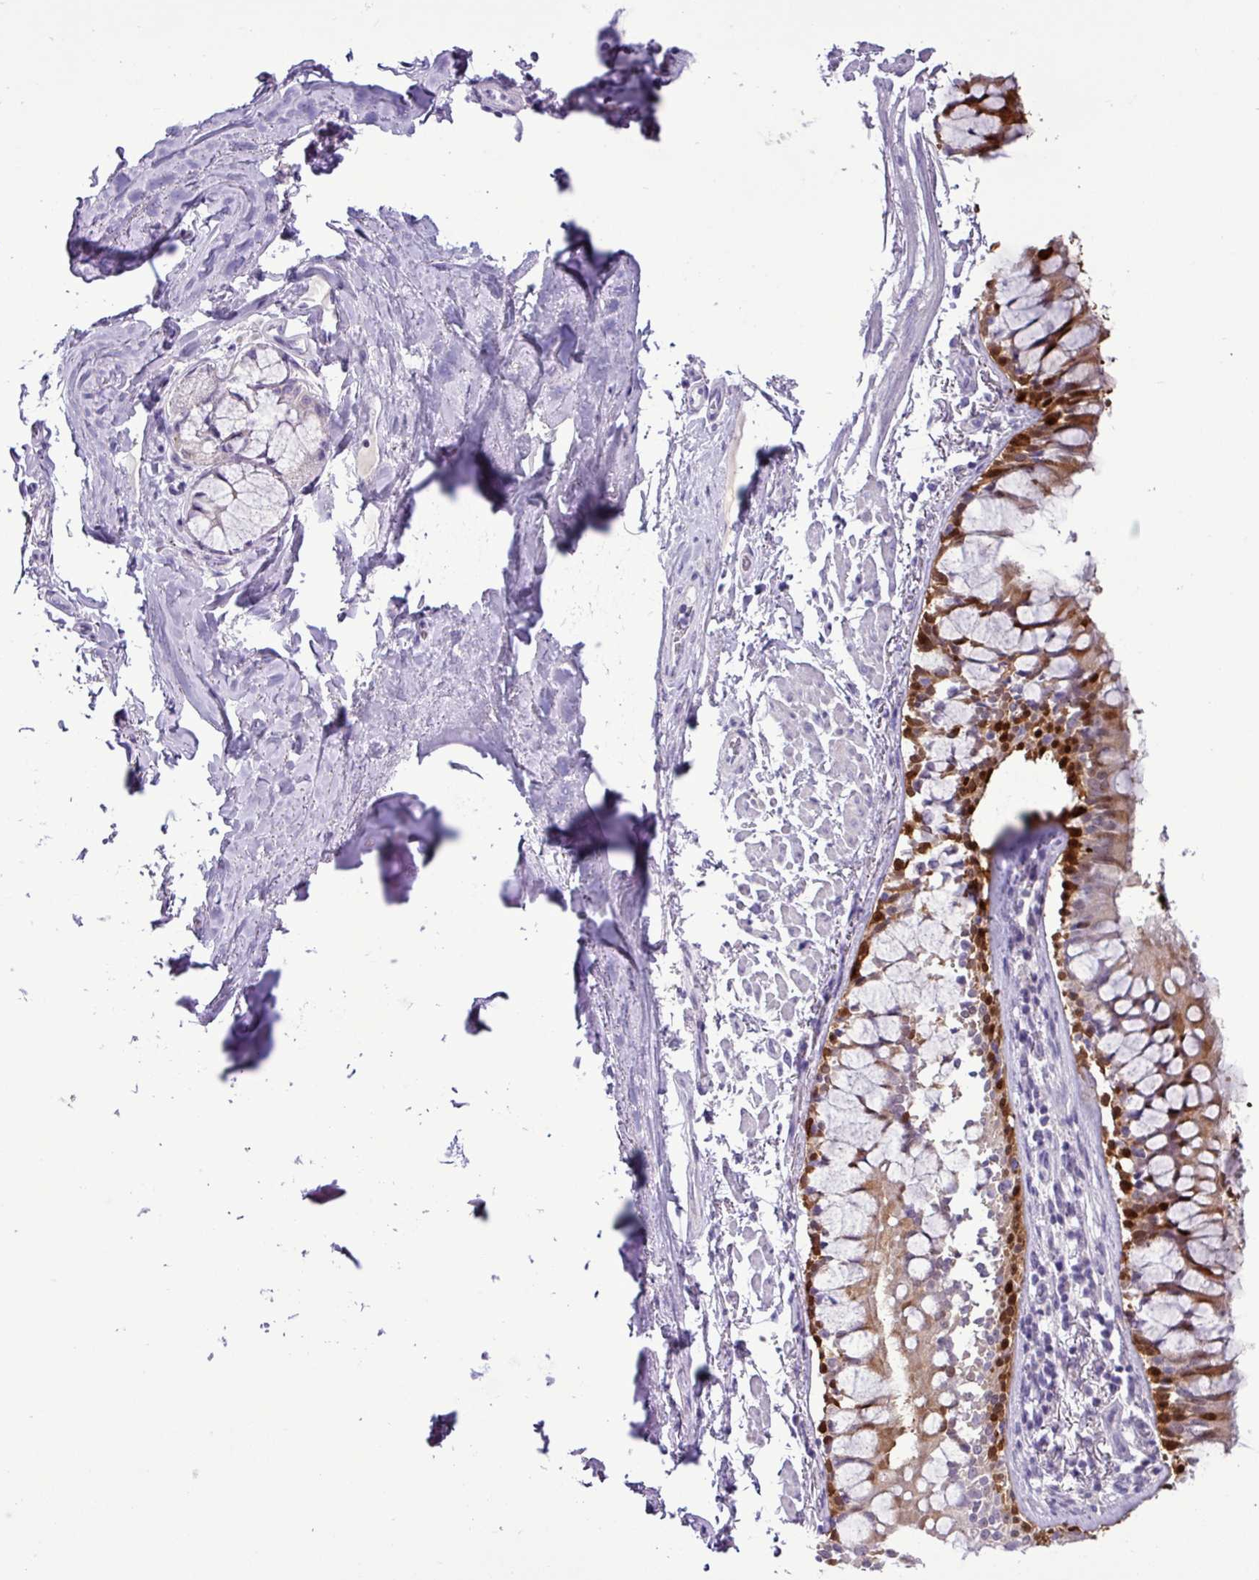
{"staining": {"intensity": "strong", "quantity": "25%-75%", "location": "cytoplasmic/membranous,nuclear"}, "tissue": "bronchus", "cell_type": "Respiratory epithelial cells", "image_type": "normal", "snomed": [{"axis": "morphology", "description": "Normal tissue, NOS"}, {"axis": "topography", "description": "Bronchus"}], "caption": "Respiratory epithelial cells demonstrate high levels of strong cytoplasmic/membranous,nuclear positivity in about 25%-75% of cells in benign bronchus.", "gene": "ALDH3A1", "patient": {"sex": "male", "age": 70}}